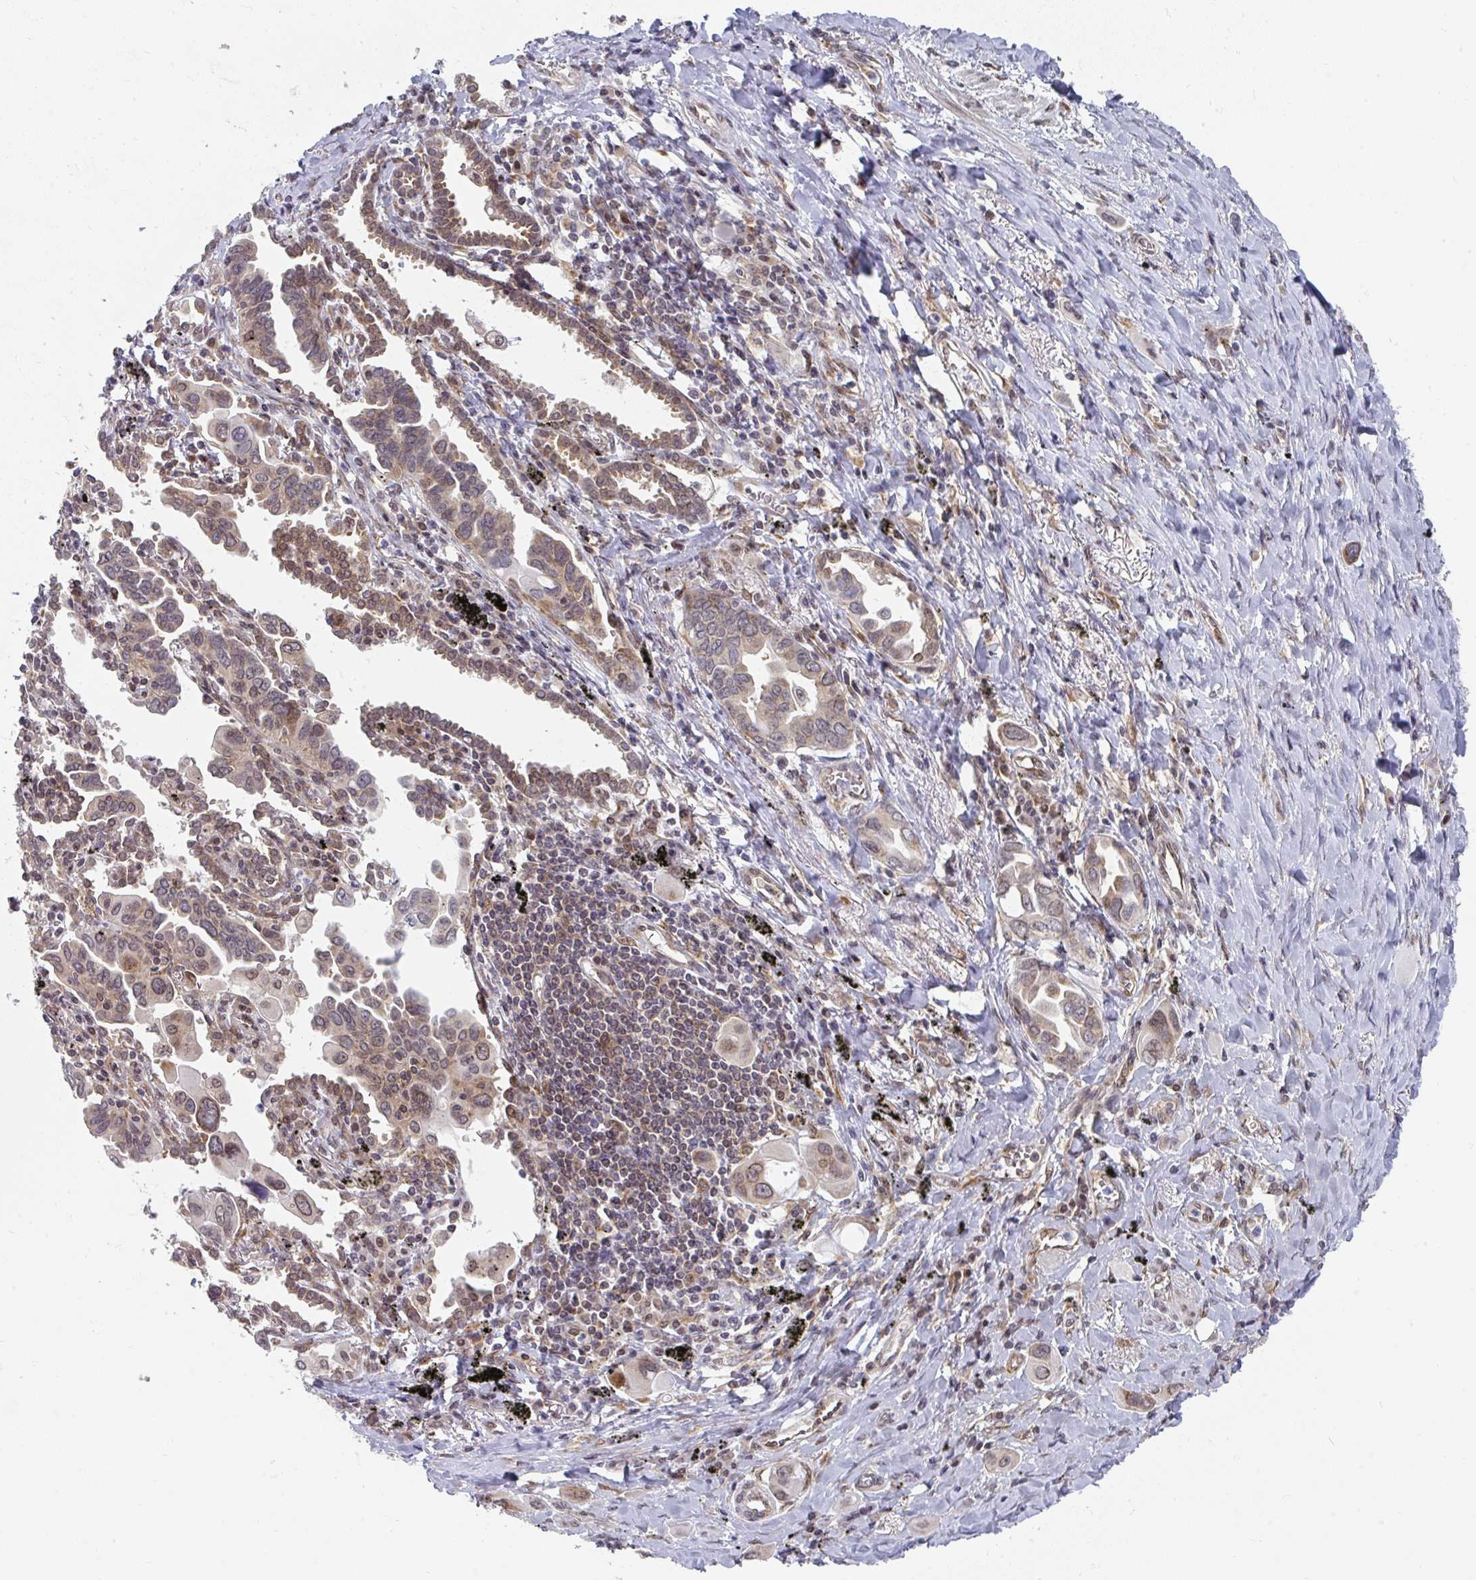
{"staining": {"intensity": "weak", "quantity": "25%-75%", "location": "cytoplasmic/membranous,nuclear"}, "tissue": "lung cancer", "cell_type": "Tumor cells", "image_type": "cancer", "snomed": [{"axis": "morphology", "description": "Adenocarcinoma, NOS"}, {"axis": "topography", "description": "Lung"}], "caption": "Protein expression analysis of human lung cancer reveals weak cytoplasmic/membranous and nuclear expression in approximately 25%-75% of tumor cells.", "gene": "SYNCRIP", "patient": {"sex": "male", "age": 76}}